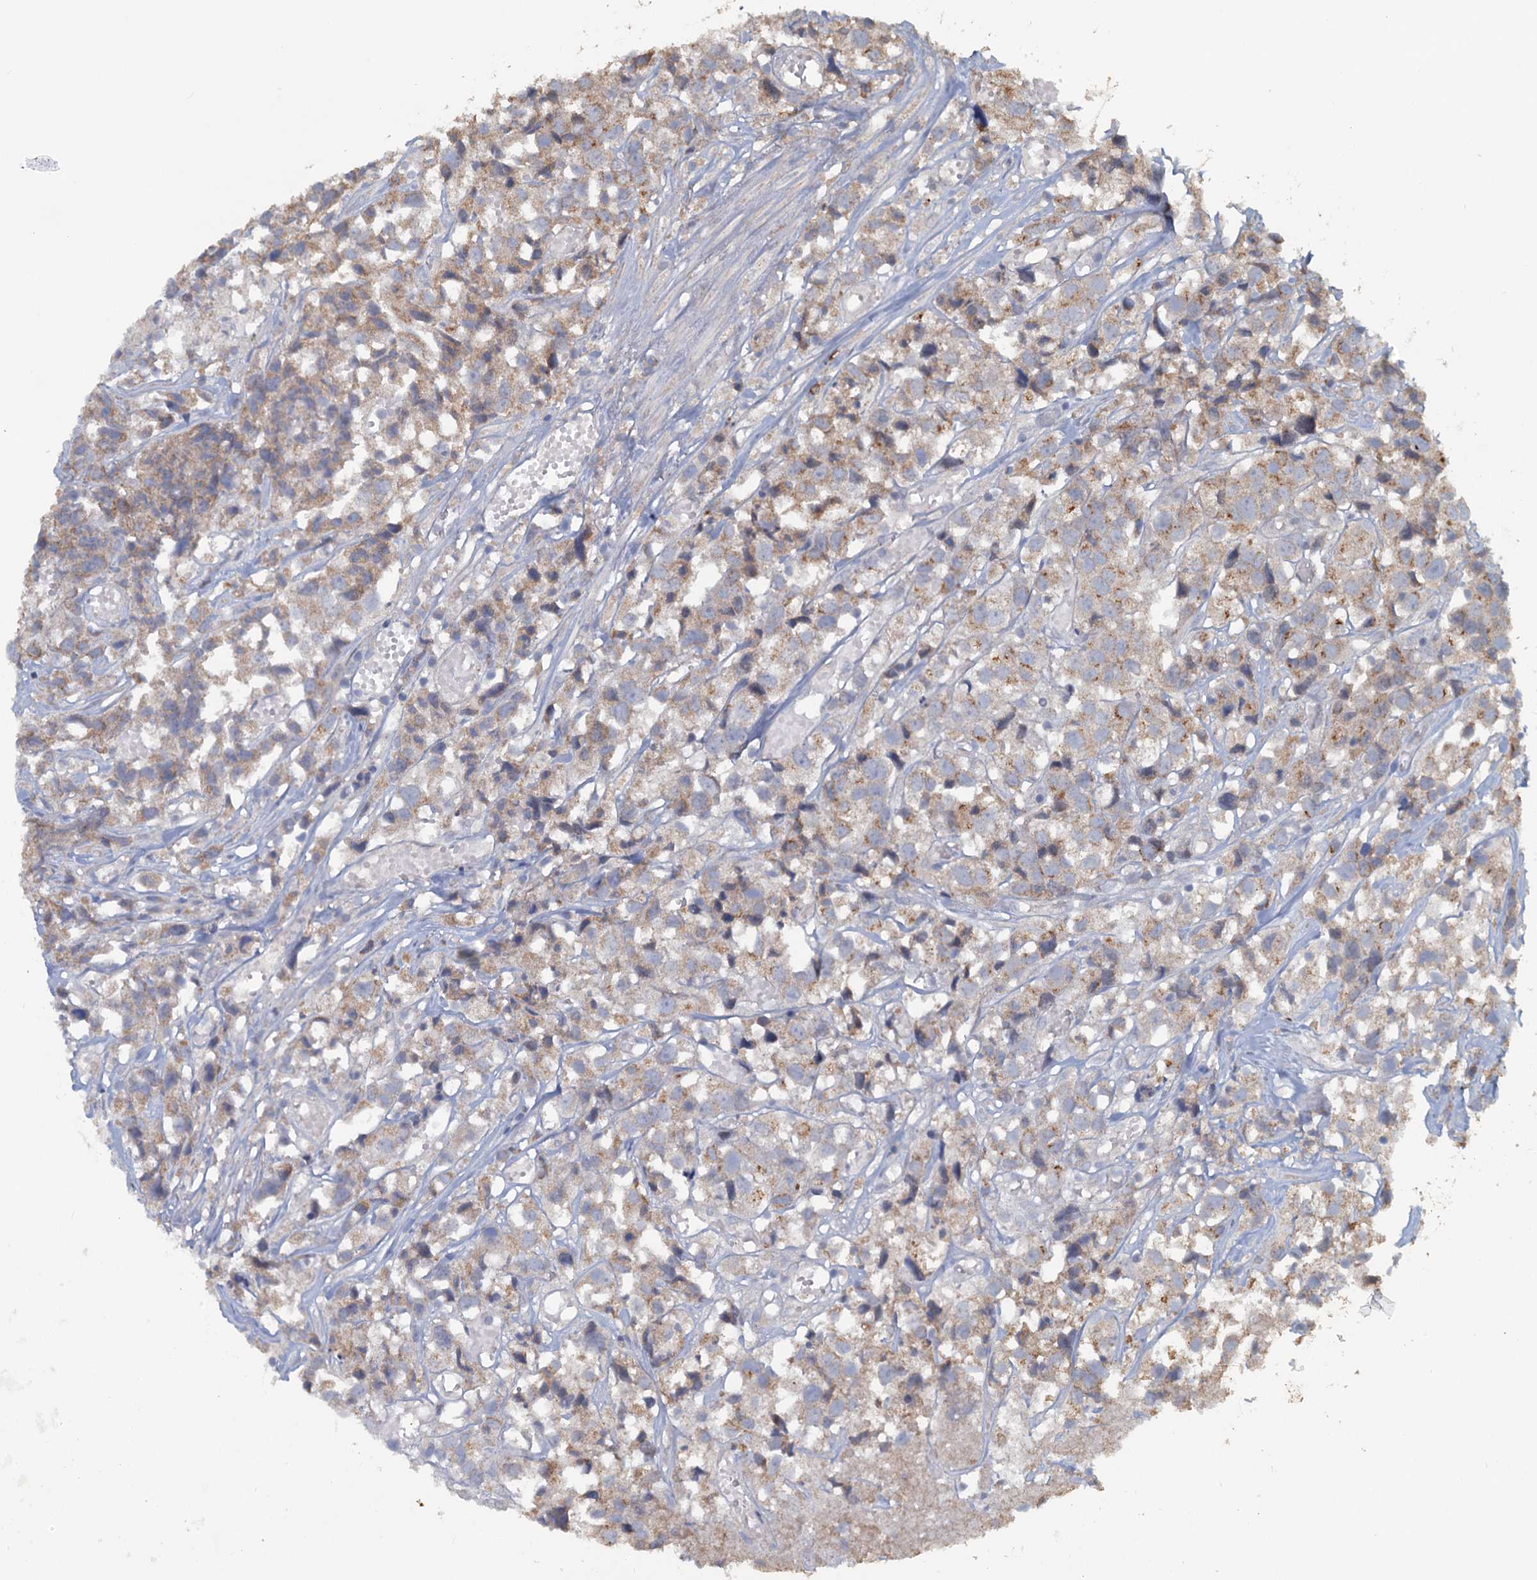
{"staining": {"intensity": "weak", "quantity": "25%-75%", "location": "cytoplasmic/membranous"}, "tissue": "urothelial cancer", "cell_type": "Tumor cells", "image_type": "cancer", "snomed": [{"axis": "morphology", "description": "Urothelial carcinoma, High grade"}, {"axis": "topography", "description": "Urinary bladder"}], "caption": "Immunohistochemical staining of human high-grade urothelial carcinoma exhibits weak cytoplasmic/membranous protein staining in about 25%-75% of tumor cells.", "gene": "FUNDC1", "patient": {"sex": "female", "age": 75}}